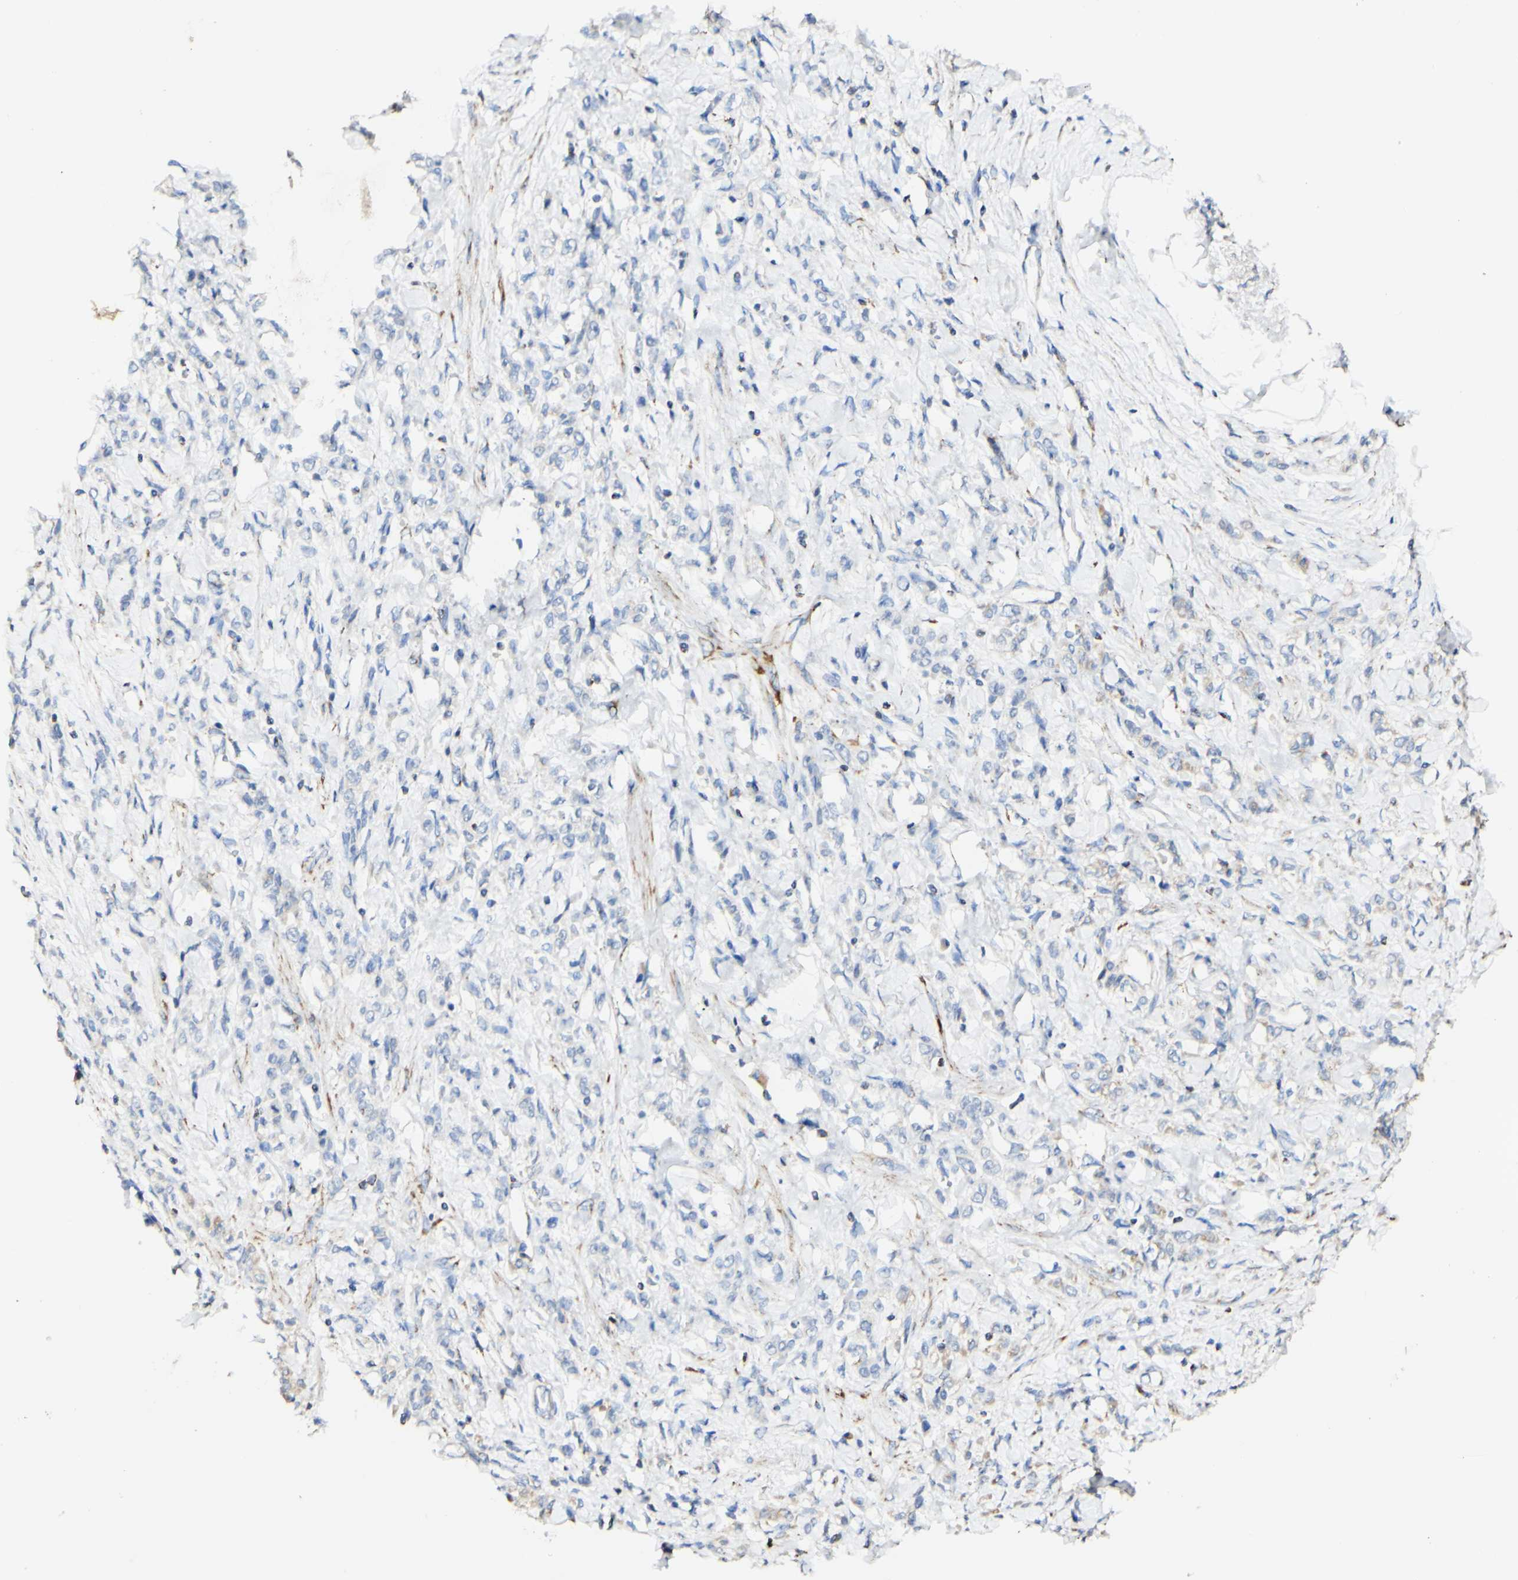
{"staining": {"intensity": "negative", "quantity": "none", "location": "none"}, "tissue": "stomach cancer", "cell_type": "Tumor cells", "image_type": "cancer", "snomed": [{"axis": "morphology", "description": "Adenocarcinoma, NOS"}, {"axis": "topography", "description": "Stomach"}], "caption": "Stomach cancer (adenocarcinoma) stained for a protein using immunohistochemistry (IHC) exhibits no positivity tumor cells.", "gene": "OXCT1", "patient": {"sex": "male", "age": 82}}